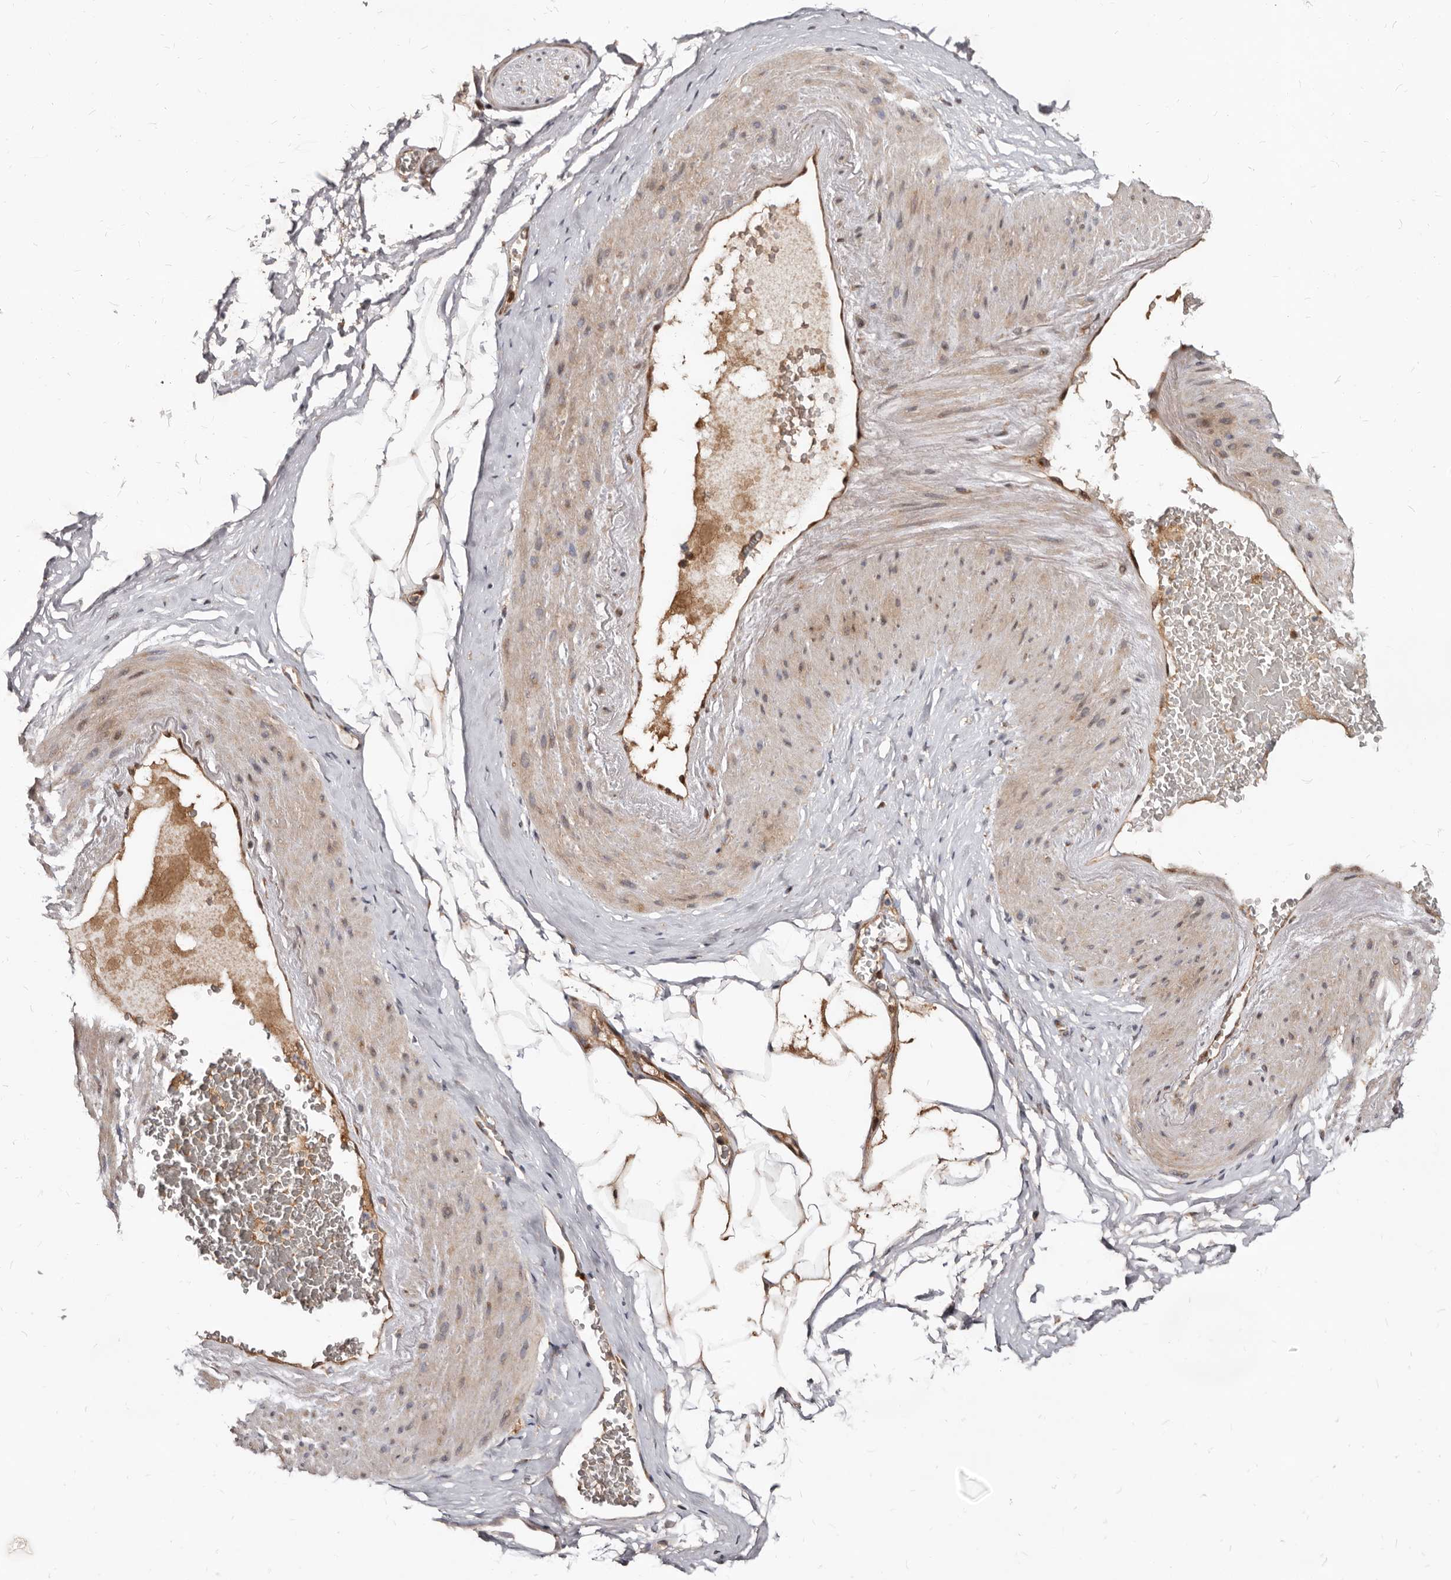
{"staining": {"intensity": "weak", "quantity": ">75%", "location": "cytoplasmic/membranous"}, "tissue": "adipose tissue", "cell_type": "Adipocytes", "image_type": "normal", "snomed": [{"axis": "morphology", "description": "Normal tissue, NOS"}, {"axis": "morphology", "description": "Adenocarcinoma, Low grade"}, {"axis": "topography", "description": "Prostate"}, {"axis": "topography", "description": "Peripheral nerve tissue"}], "caption": "DAB (3,3'-diaminobenzidine) immunohistochemical staining of unremarkable adipose tissue demonstrates weak cytoplasmic/membranous protein positivity in approximately >75% of adipocytes. The staining was performed using DAB to visualize the protein expression in brown, while the nuclei were stained in blue with hematoxylin (Magnification: 20x).", "gene": "WEE2", "patient": {"sex": "male", "age": 63}}